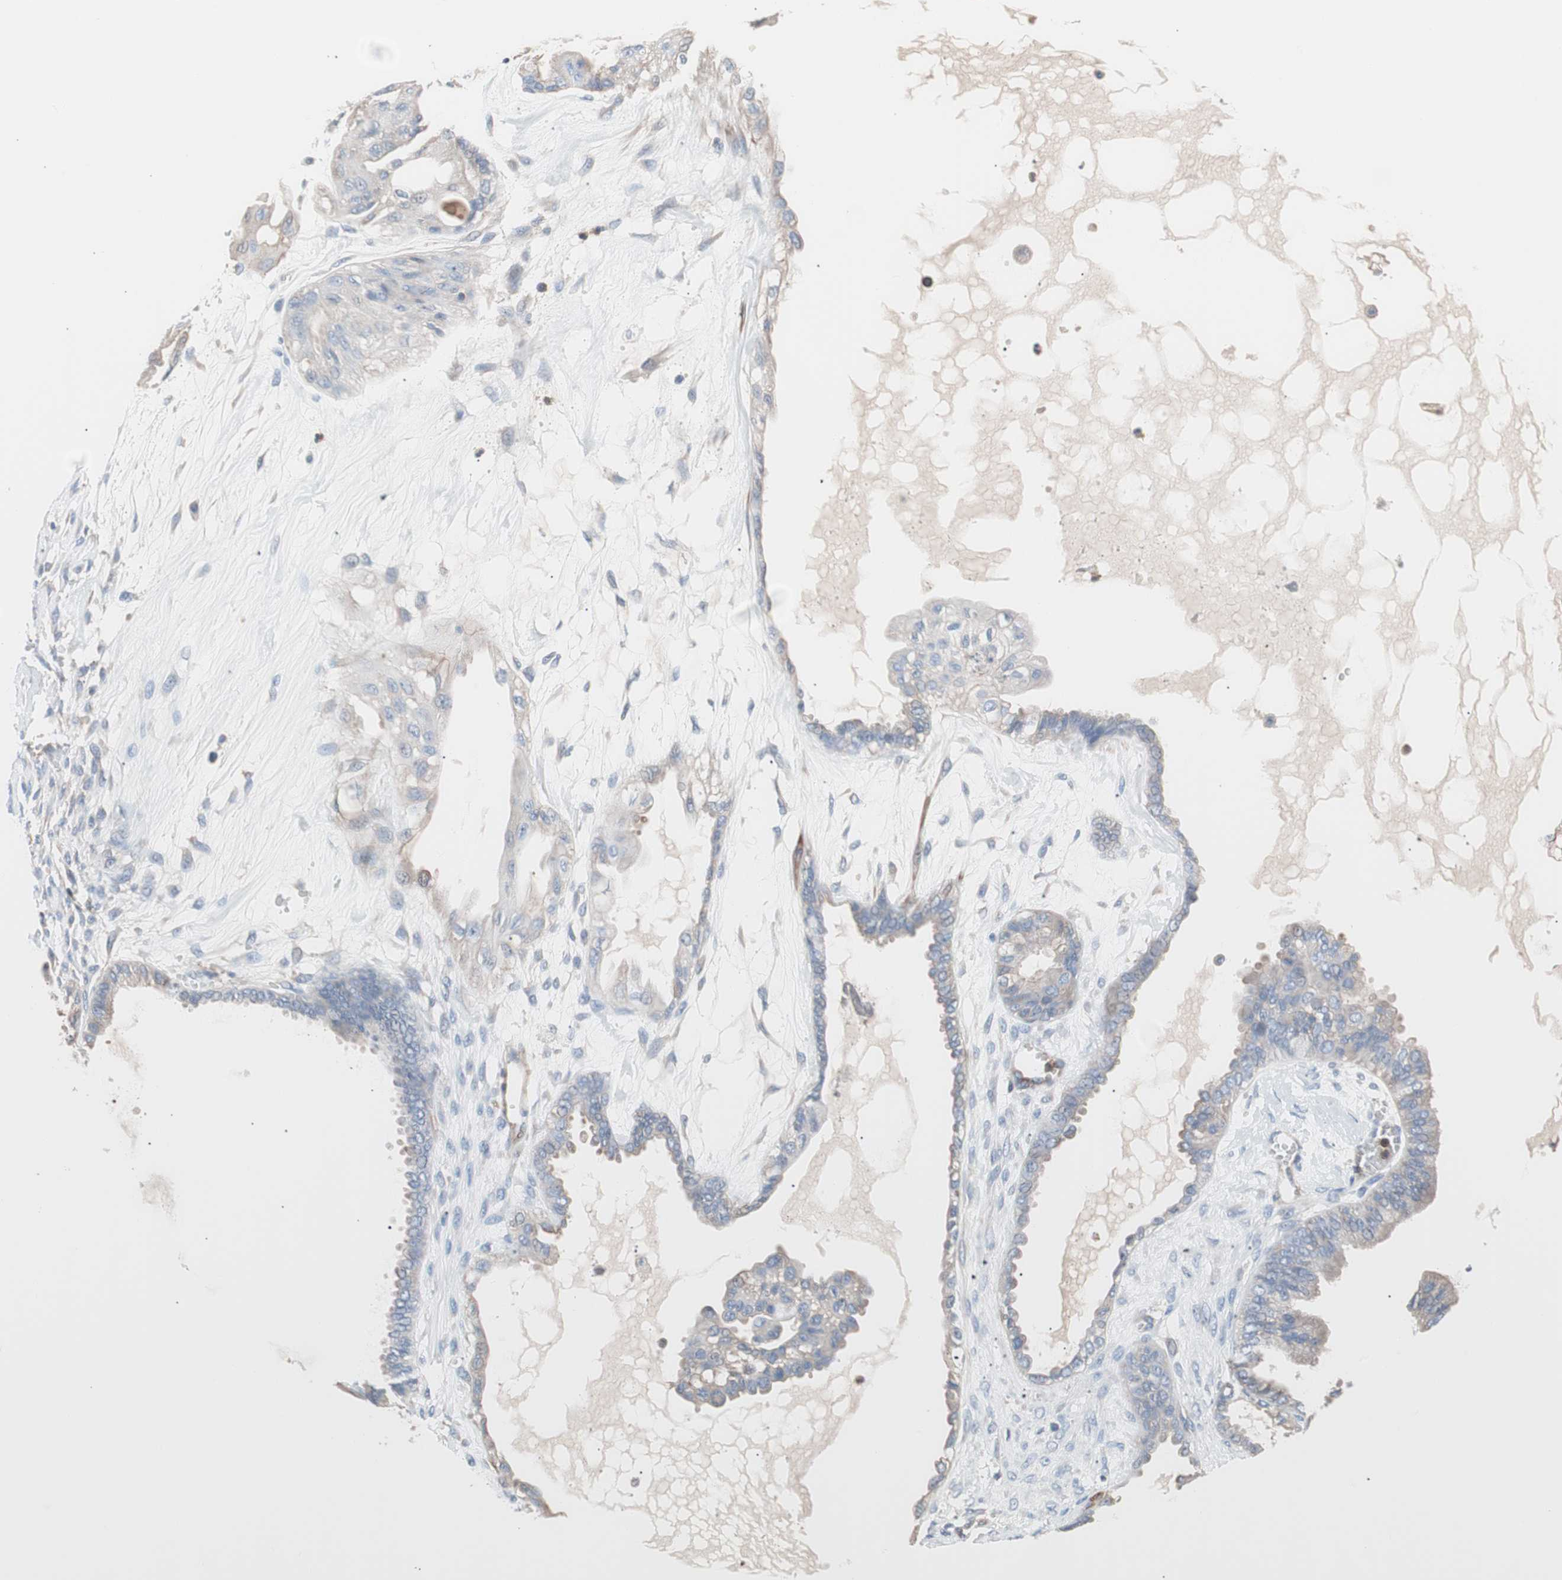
{"staining": {"intensity": "weak", "quantity": "25%-75%", "location": "cytoplasmic/membranous"}, "tissue": "ovarian cancer", "cell_type": "Tumor cells", "image_type": "cancer", "snomed": [{"axis": "morphology", "description": "Carcinoma, NOS"}, {"axis": "morphology", "description": "Carcinoma, endometroid"}, {"axis": "topography", "description": "Ovary"}], "caption": "Immunohistochemistry (IHC) of human carcinoma (ovarian) reveals low levels of weak cytoplasmic/membranous expression in approximately 25%-75% of tumor cells. Nuclei are stained in blue.", "gene": "GPR160", "patient": {"sex": "female", "age": 50}}